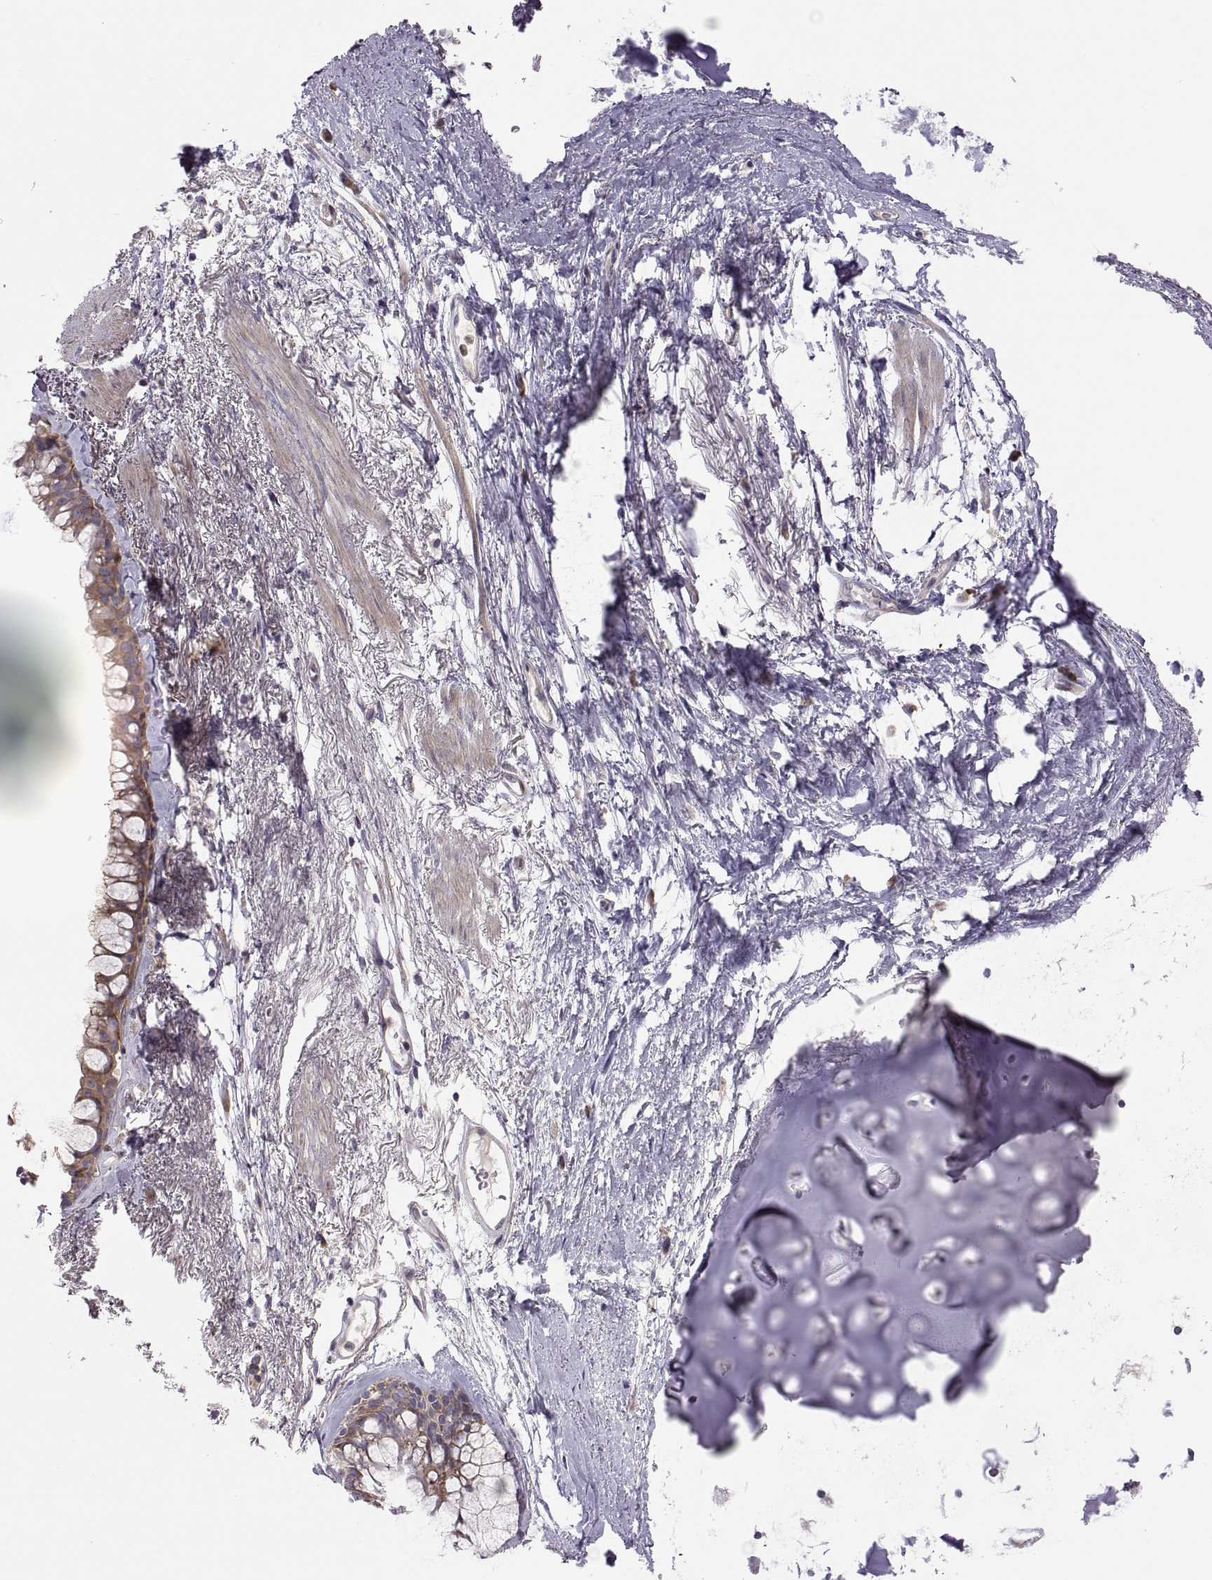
{"staining": {"intensity": "moderate", "quantity": ">75%", "location": "cytoplasmic/membranous"}, "tissue": "bronchus", "cell_type": "Respiratory epithelial cells", "image_type": "normal", "snomed": [{"axis": "morphology", "description": "Normal tissue, NOS"}, {"axis": "morphology", "description": "Squamous cell carcinoma, NOS"}, {"axis": "topography", "description": "Cartilage tissue"}, {"axis": "topography", "description": "Bronchus"}], "caption": "The image reveals a brown stain indicating the presence of a protein in the cytoplasmic/membranous of respiratory epithelial cells in bronchus.", "gene": "SPATA32", "patient": {"sex": "male", "age": 72}}